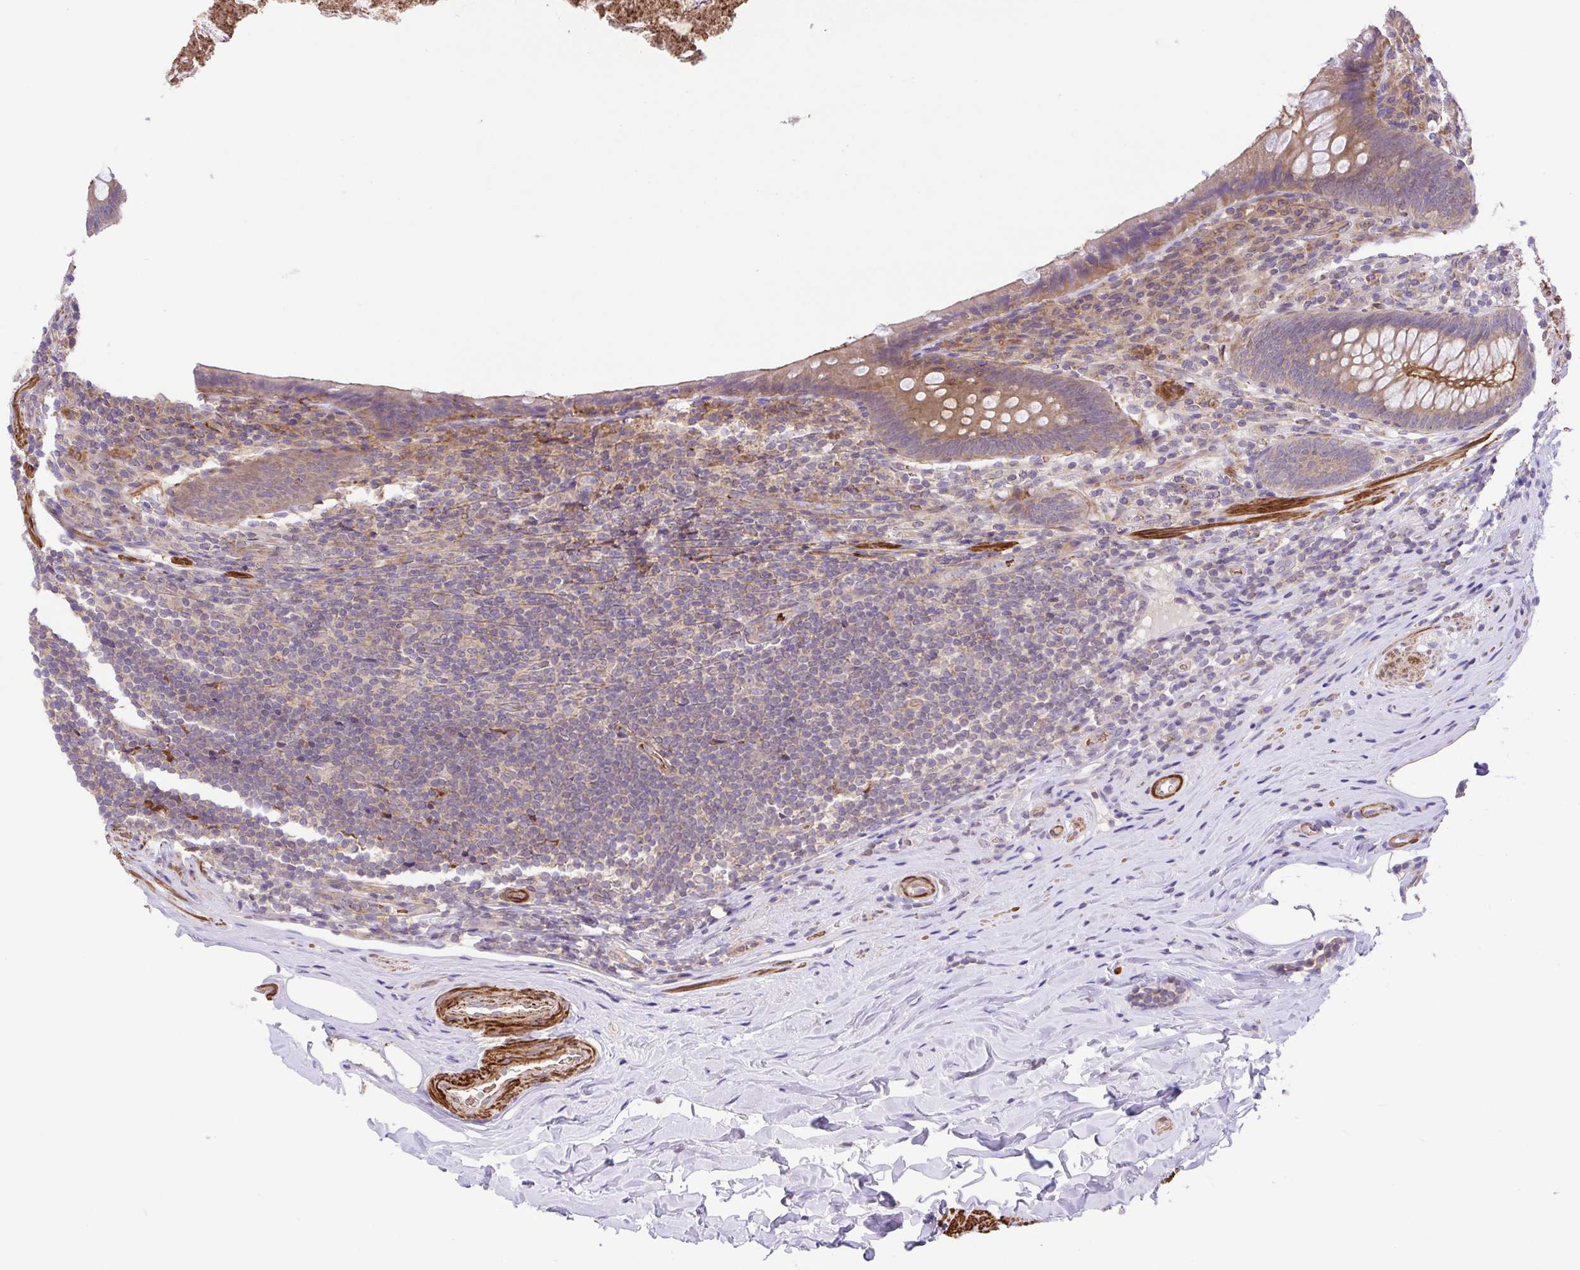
{"staining": {"intensity": "weak", "quantity": "25%-75%", "location": "cytoplasmic/membranous"}, "tissue": "appendix", "cell_type": "Glandular cells", "image_type": "normal", "snomed": [{"axis": "morphology", "description": "Normal tissue, NOS"}, {"axis": "topography", "description": "Appendix"}], "caption": "This image exhibits IHC staining of benign human appendix, with low weak cytoplasmic/membranous expression in about 25%-75% of glandular cells.", "gene": "IDE", "patient": {"sex": "male", "age": 47}}